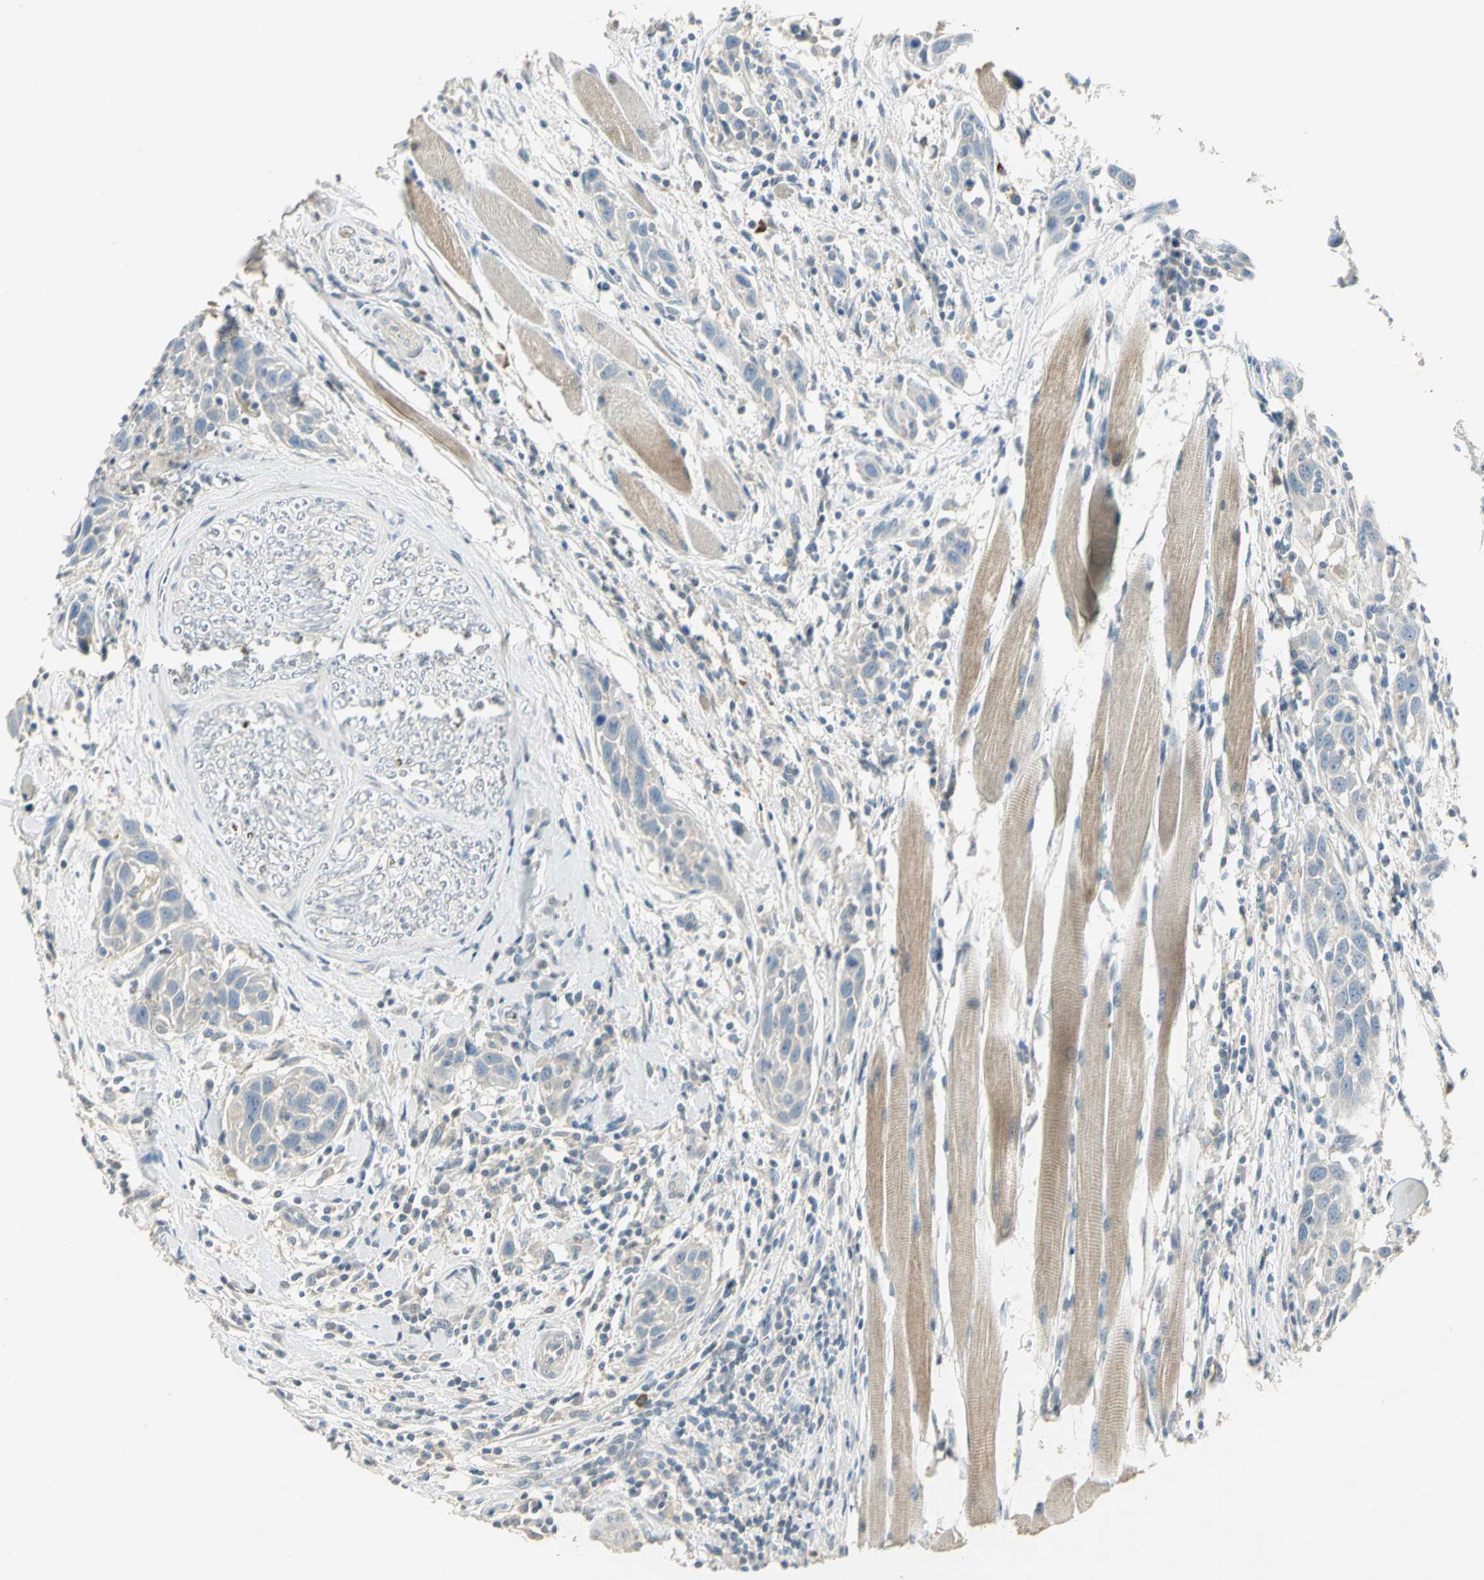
{"staining": {"intensity": "negative", "quantity": "none", "location": "none"}, "tissue": "head and neck cancer", "cell_type": "Tumor cells", "image_type": "cancer", "snomed": [{"axis": "morphology", "description": "Normal tissue, NOS"}, {"axis": "morphology", "description": "Squamous cell carcinoma, NOS"}, {"axis": "topography", "description": "Oral tissue"}, {"axis": "topography", "description": "Head-Neck"}], "caption": "IHC image of squamous cell carcinoma (head and neck) stained for a protein (brown), which shows no staining in tumor cells.", "gene": "PROC", "patient": {"sex": "female", "age": 50}}